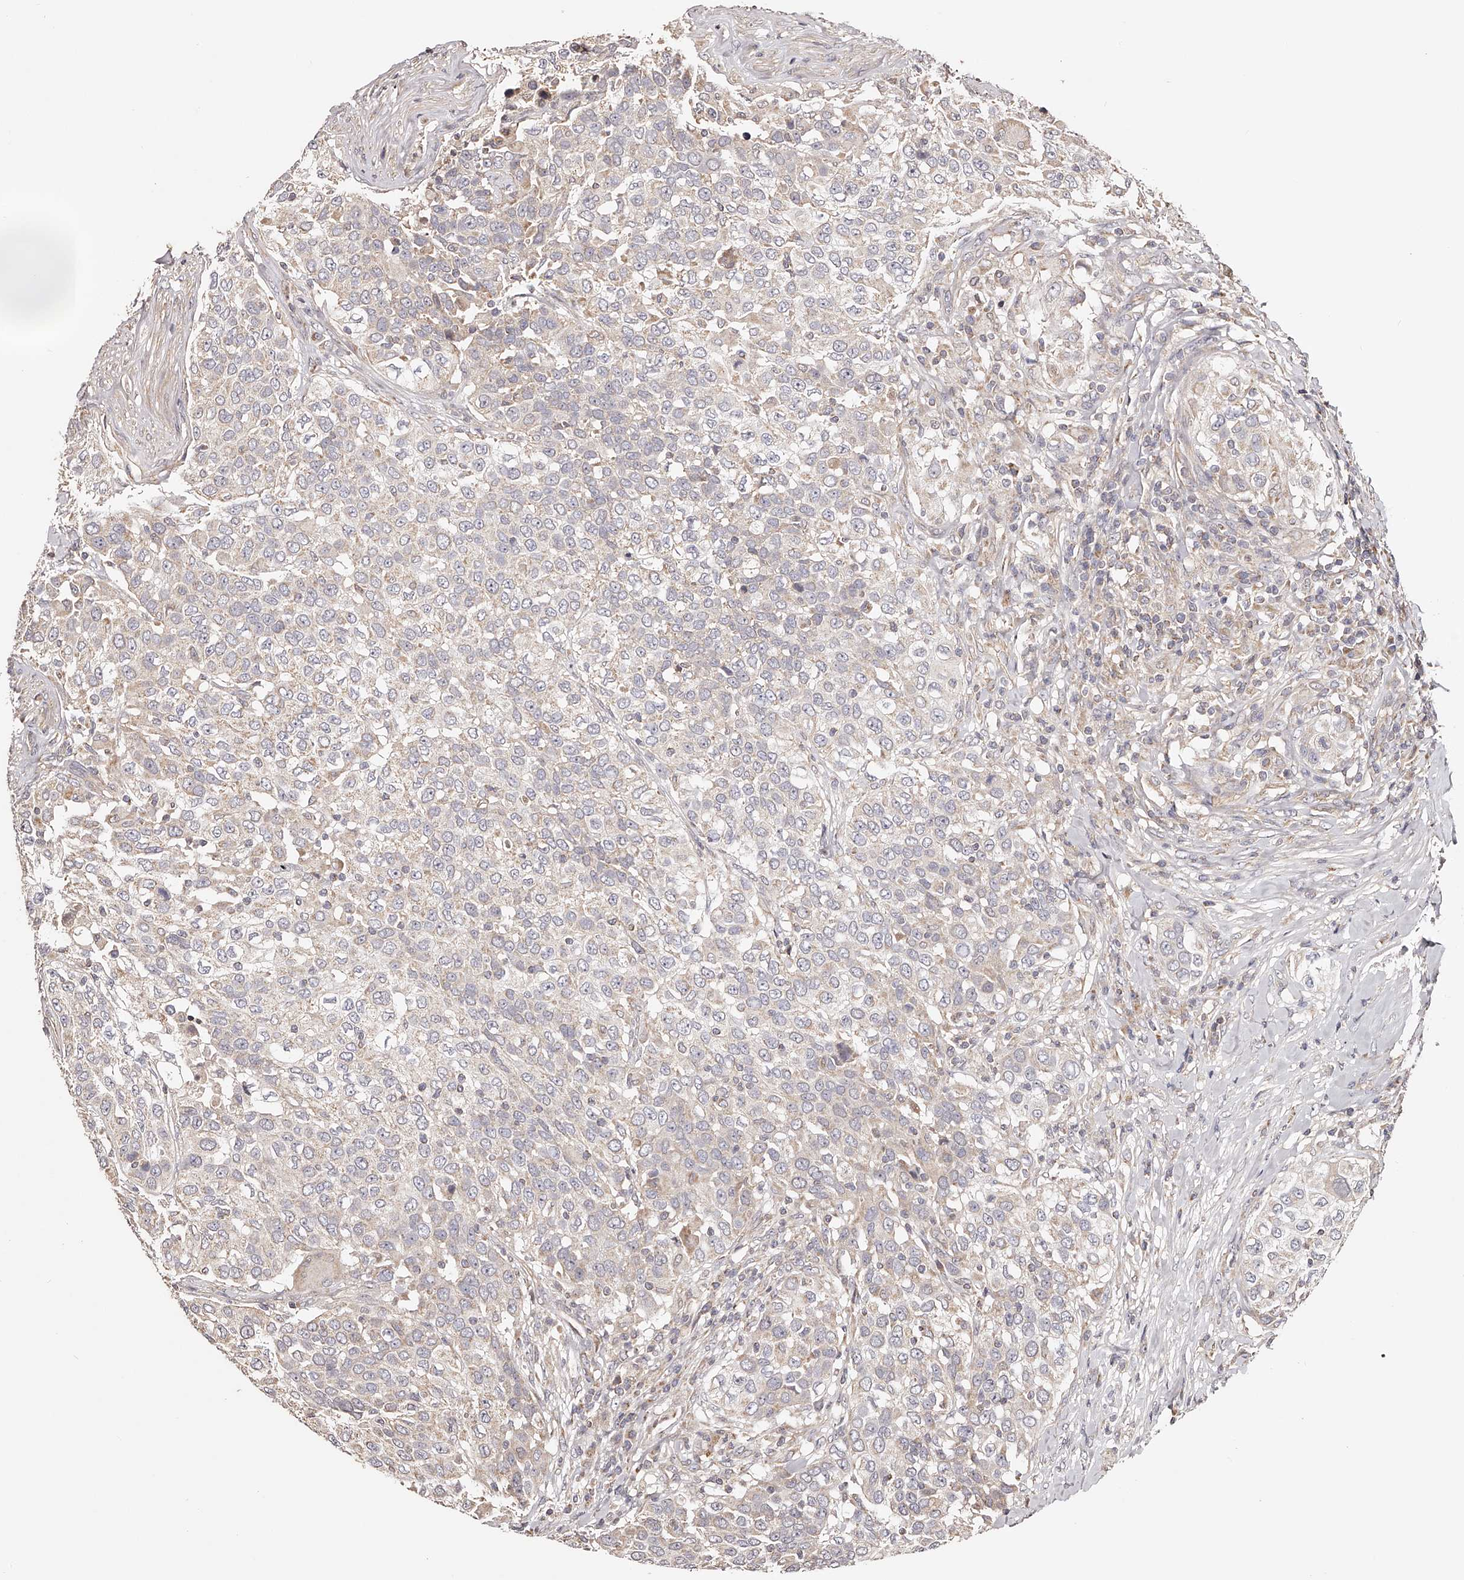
{"staining": {"intensity": "weak", "quantity": "<25%", "location": "cytoplasmic/membranous"}, "tissue": "urothelial cancer", "cell_type": "Tumor cells", "image_type": "cancer", "snomed": [{"axis": "morphology", "description": "Urothelial carcinoma, High grade"}, {"axis": "topography", "description": "Urinary bladder"}], "caption": "Micrograph shows no significant protein staining in tumor cells of urothelial carcinoma (high-grade).", "gene": "USP21", "patient": {"sex": "female", "age": 80}}